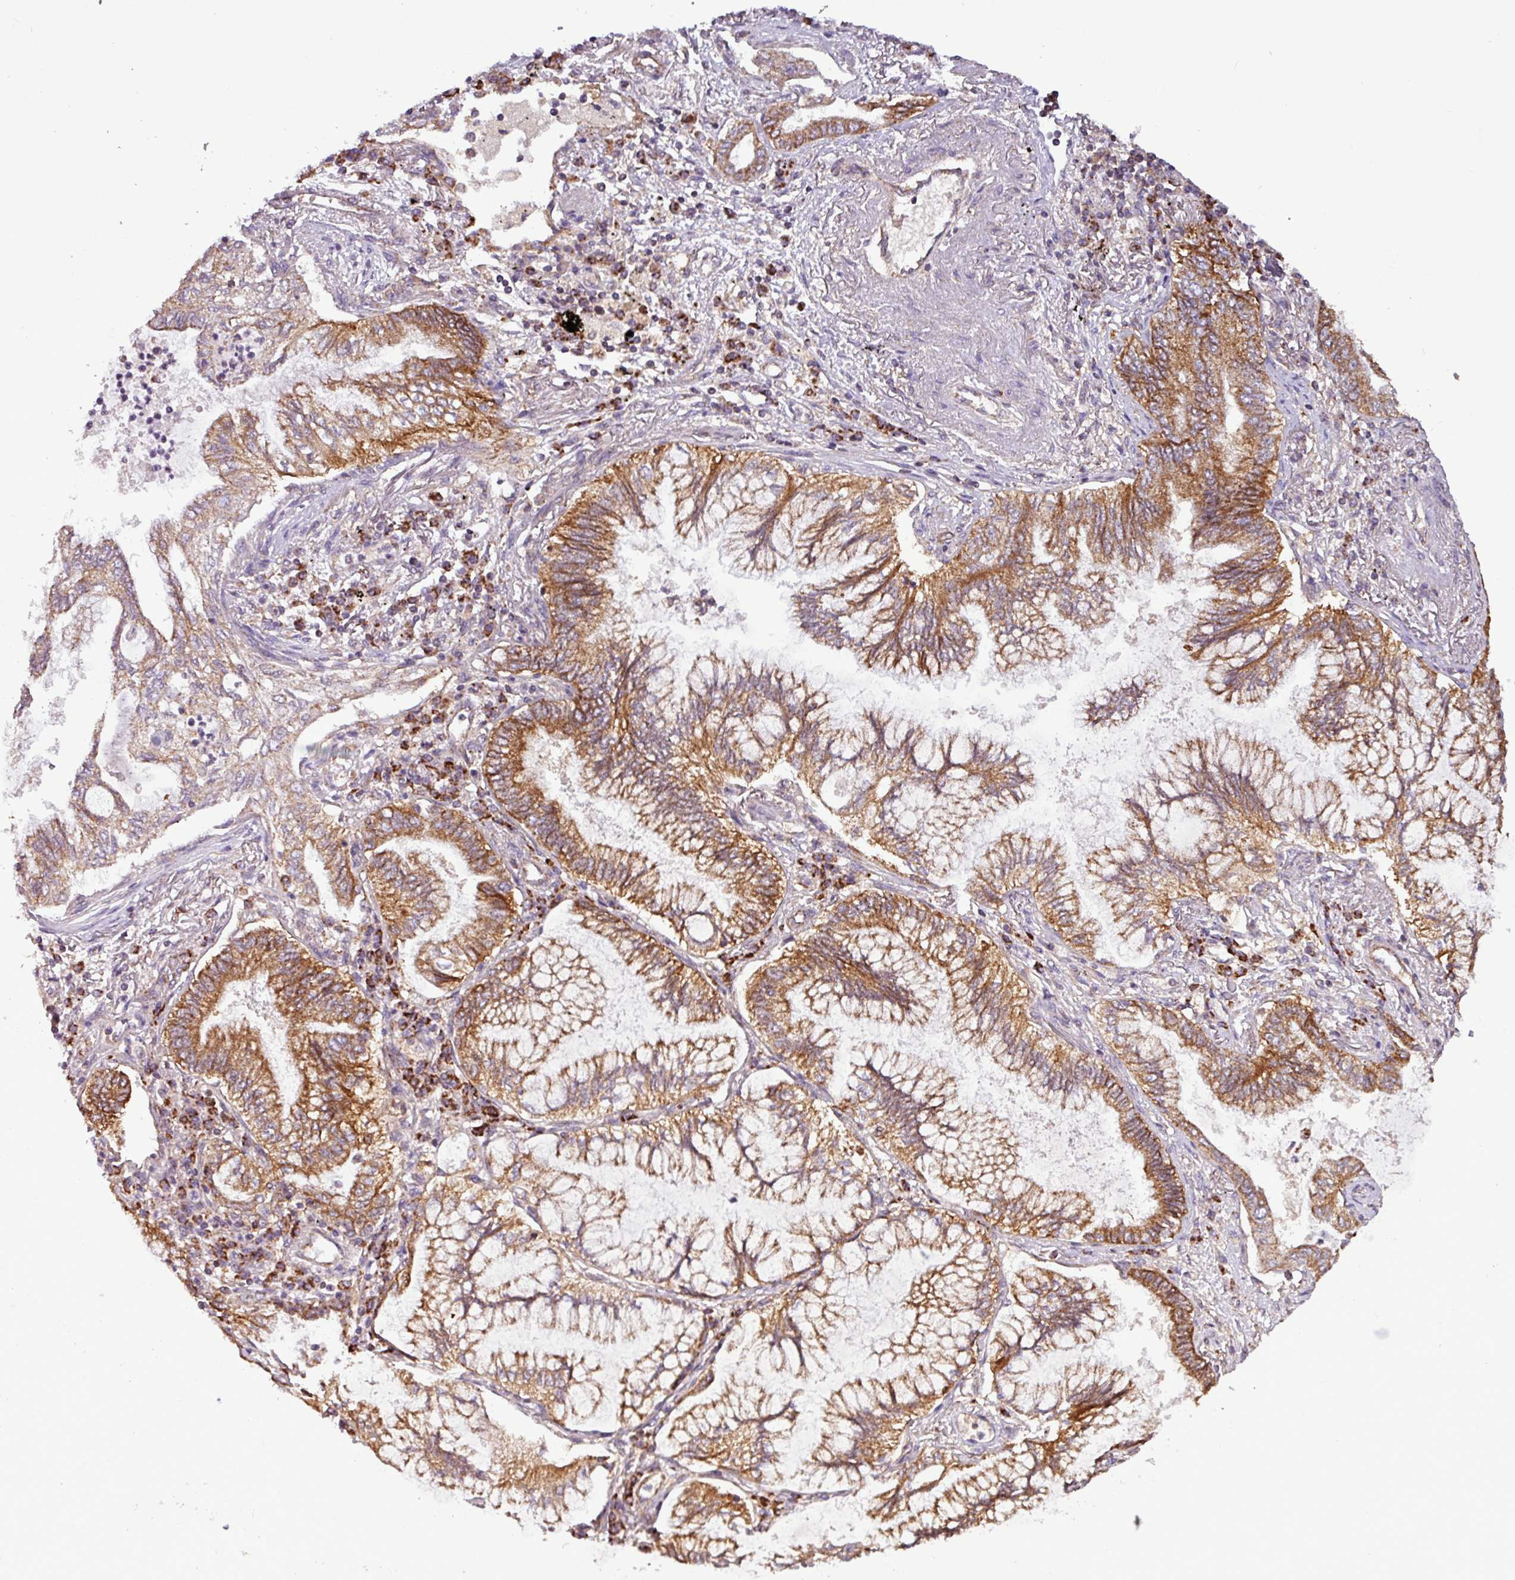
{"staining": {"intensity": "strong", "quantity": ">75%", "location": "cytoplasmic/membranous"}, "tissue": "lung cancer", "cell_type": "Tumor cells", "image_type": "cancer", "snomed": [{"axis": "morphology", "description": "Adenocarcinoma, NOS"}, {"axis": "topography", "description": "Lung"}], "caption": "Lung cancer tissue exhibits strong cytoplasmic/membranous positivity in about >75% of tumor cells", "gene": "MCTP2", "patient": {"sex": "female", "age": 70}}